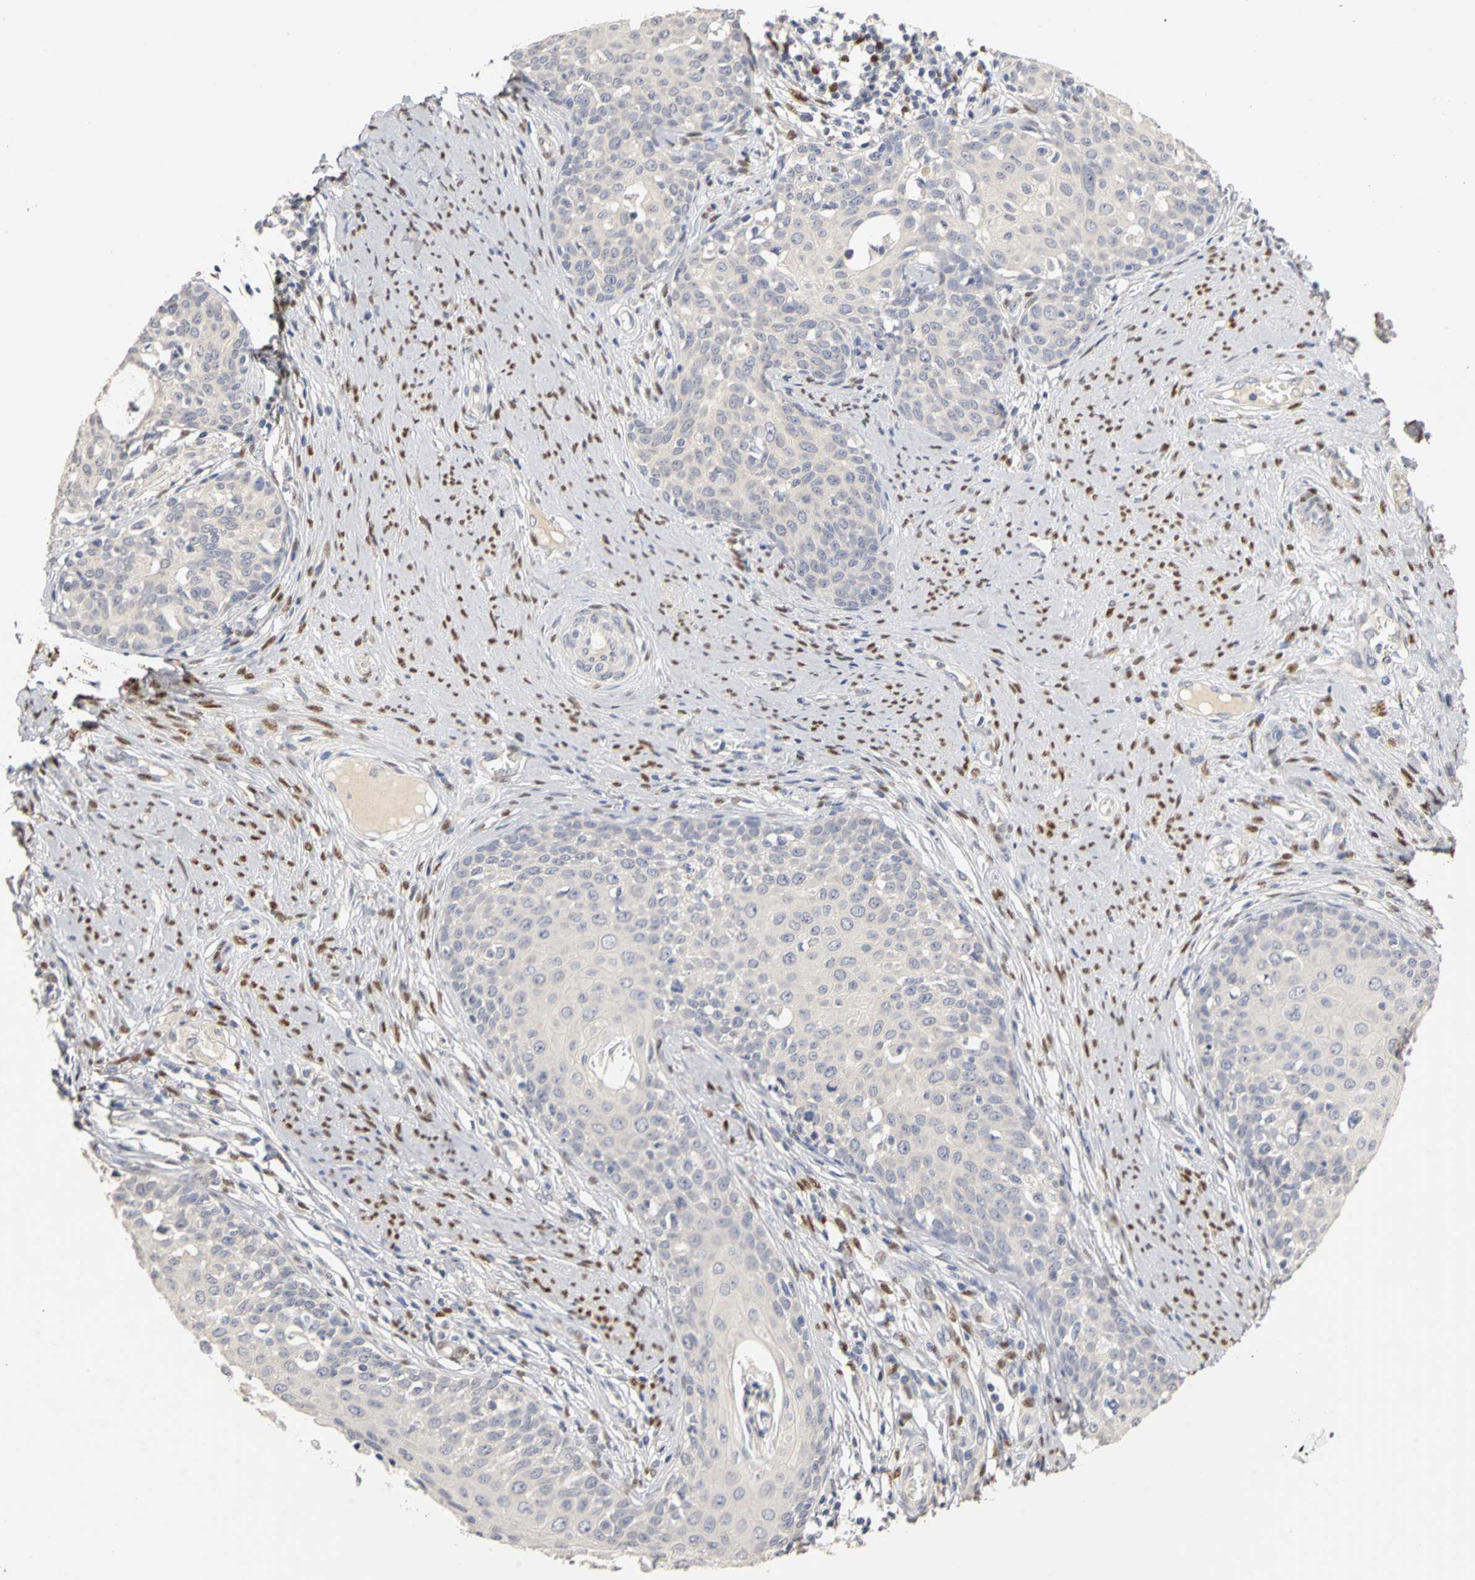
{"staining": {"intensity": "negative", "quantity": "none", "location": "none"}, "tissue": "cervical cancer", "cell_type": "Tumor cells", "image_type": "cancer", "snomed": [{"axis": "morphology", "description": "Squamous cell carcinoma, NOS"}, {"axis": "morphology", "description": "Adenocarcinoma, NOS"}, {"axis": "topography", "description": "Cervix"}], "caption": "Immunohistochemistry image of neoplastic tissue: cervical cancer (squamous cell carcinoma) stained with DAB (3,3'-diaminobenzidine) shows no significant protein expression in tumor cells.", "gene": "PGR", "patient": {"sex": "female", "age": 52}}